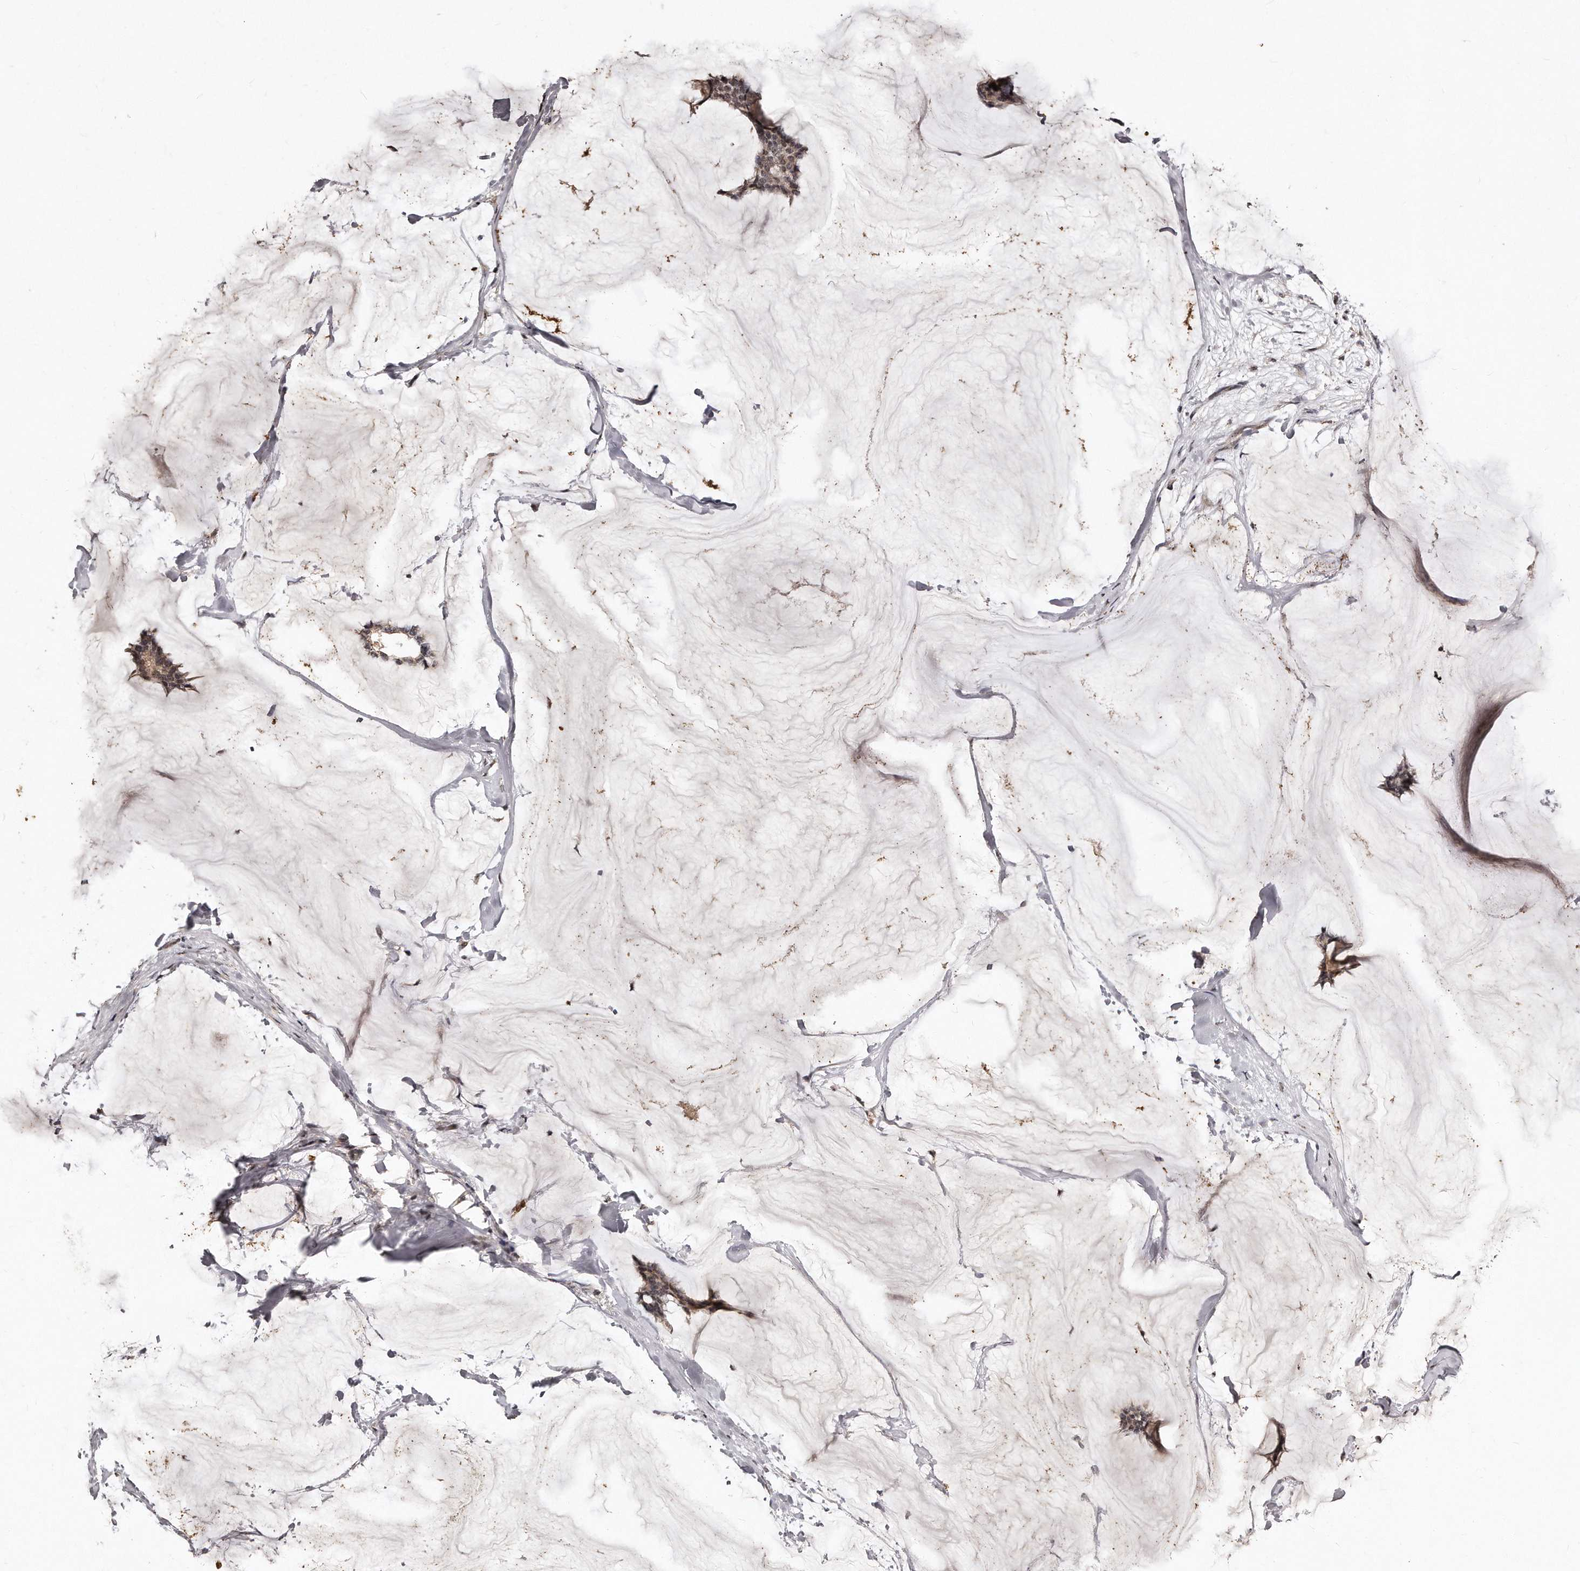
{"staining": {"intensity": "moderate", "quantity": ">75%", "location": "cytoplasmic/membranous,nuclear"}, "tissue": "breast cancer", "cell_type": "Tumor cells", "image_type": "cancer", "snomed": [{"axis": "morphology", "description": "Duct carcinoma"}, {"axis": "topography", "description": "Breast"}], "caption": "Protein staining exhibits moderate cytoplasmic/membranous and nuclear staining in approximately >75% of tumor cells in breast invasive ductal carcinoma.", "gene": "TSHR", "patient": {"sex": "female", "age": 93}}